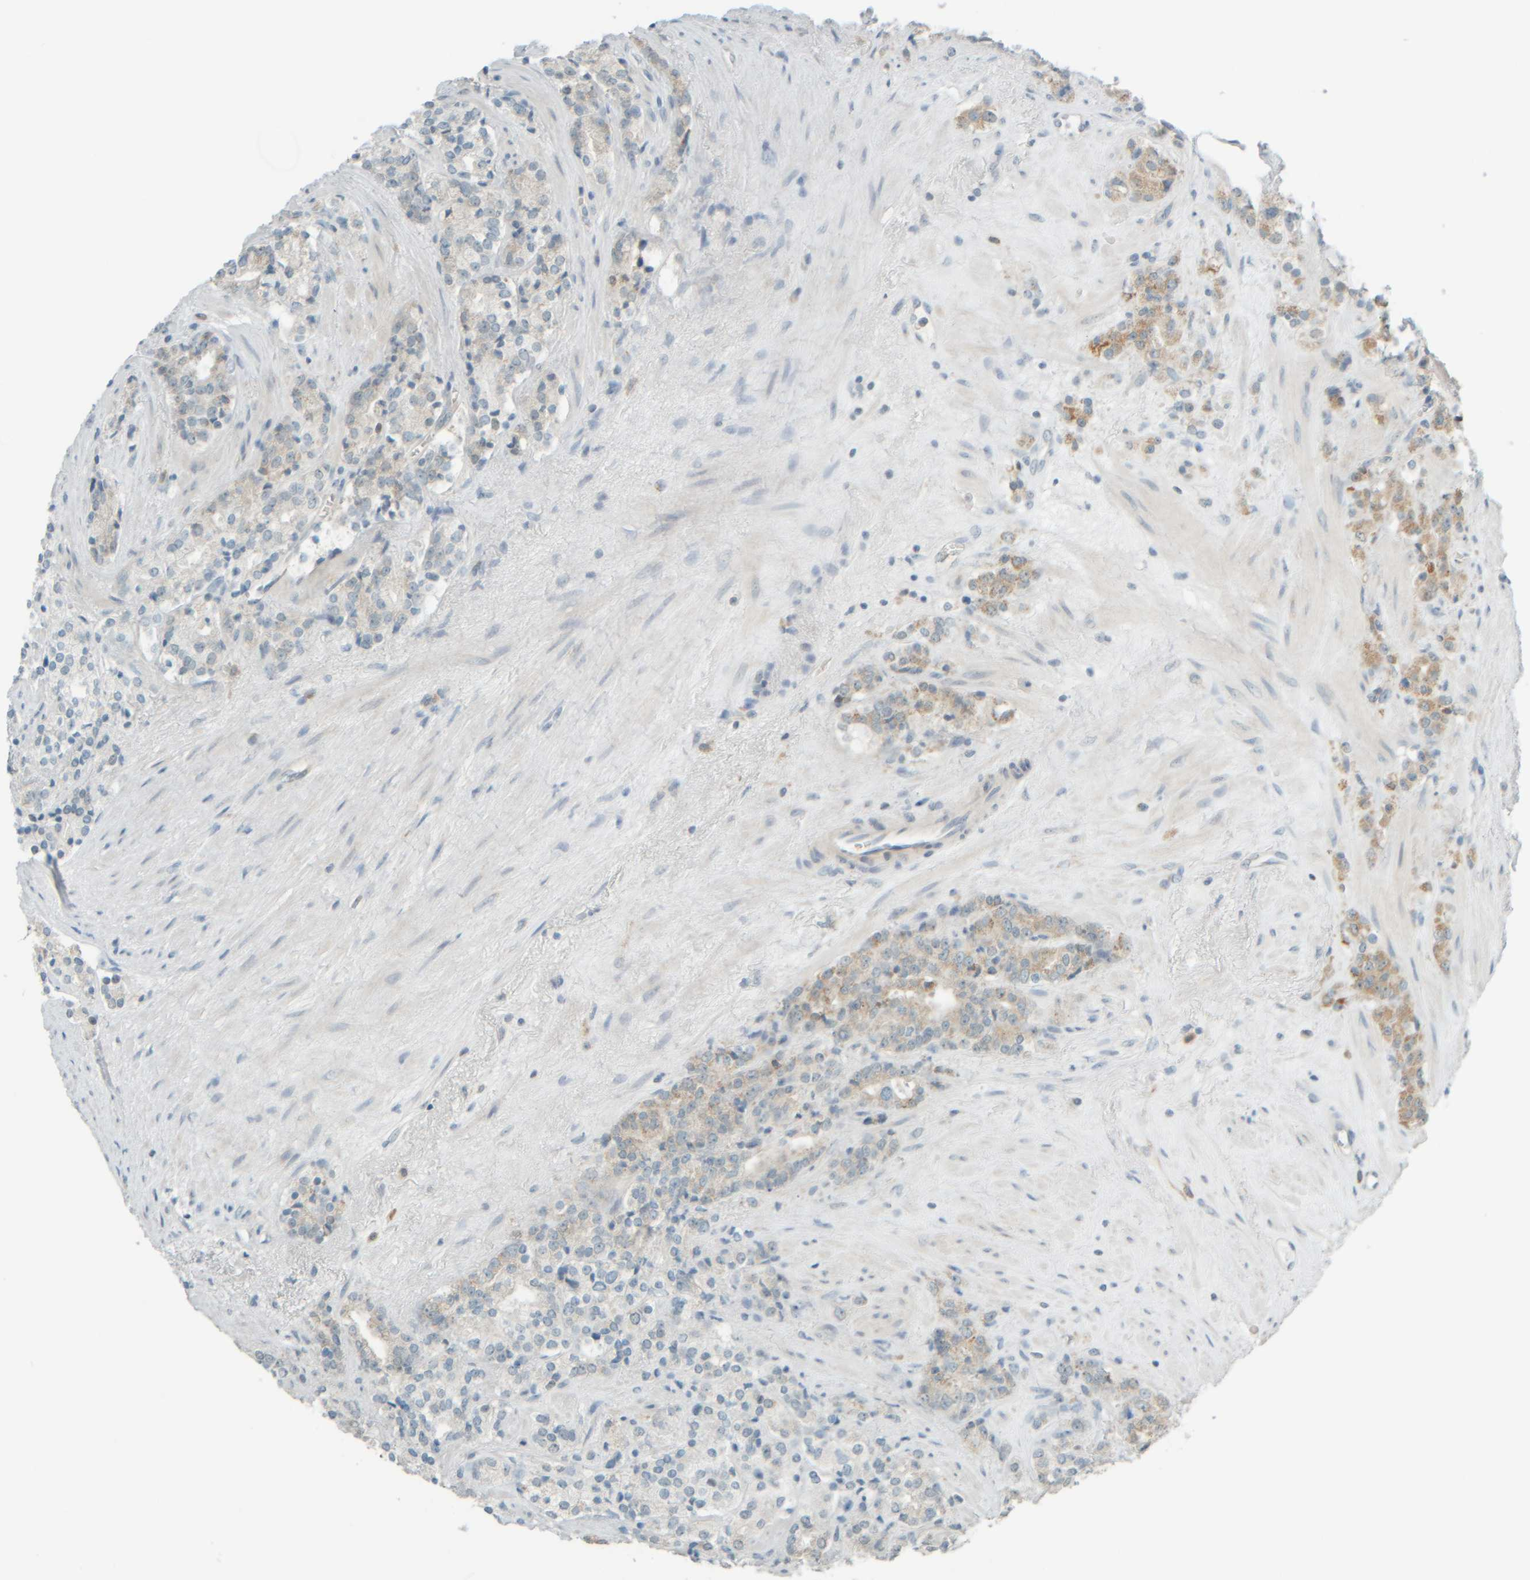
{"staining": {"intensity": "weak", "quantity": "25%-75%", "location": "cytoplasmic/membranous"}, "tissue": "prostate cancer", "cell_type": "Tumor cells", "image_type": "cancer", "snomed": [{"axis": "morphology", "description": "Adenocarcinoma, High grade"}, {"axis": "topography", "description": "Prostate"}], "caption": "There is low levels of weak cytoplasmic/membranous expression in tumor cells of high-grade adenocarcinoma (prostate), as demonstrated by immunohistochemical staining (brown color).", "gene": "PTGES3L-AARSD1", "patient": {"sex": "male", "age": 71}}